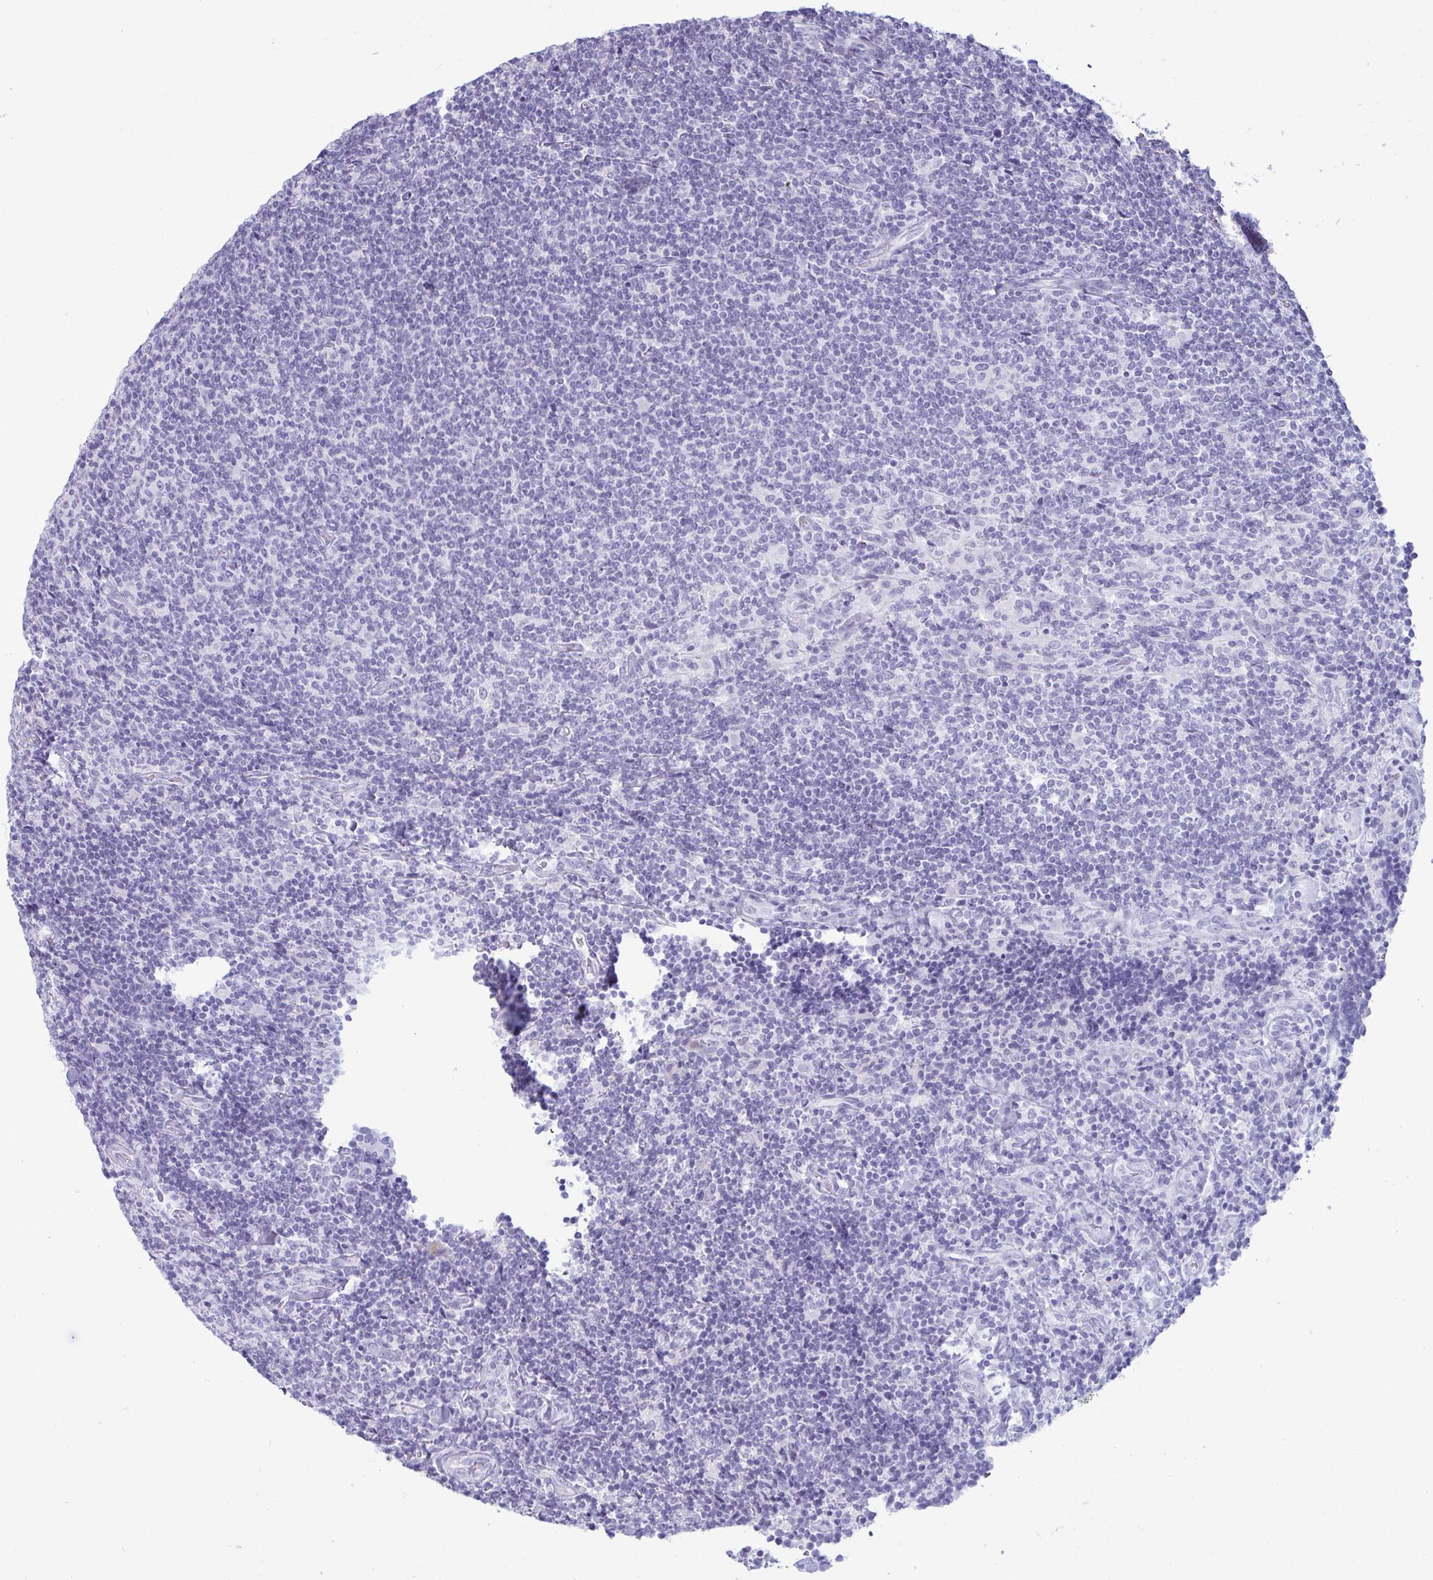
{"staining": {"intensity": "negative", "quantity": "none", "location": "none"}, "tissue": "lymphoma", "cell_type": "Tumor cells", "image_type": "cancer", "snomed": [{"axis": "morphology", "description": "Malignant lymphoma, non-Hodgkin's type, Low grade"}, {"axis": "topography", "description": "Lymph node"}], "caption": "Immunohistochemical staining of low-grade malignant lymphoma, non-Hodgkin's type displays no significant positivity in tumor cells.", "gene": "ANKRD60", "patient": {"sex": "male", "age": 52}}